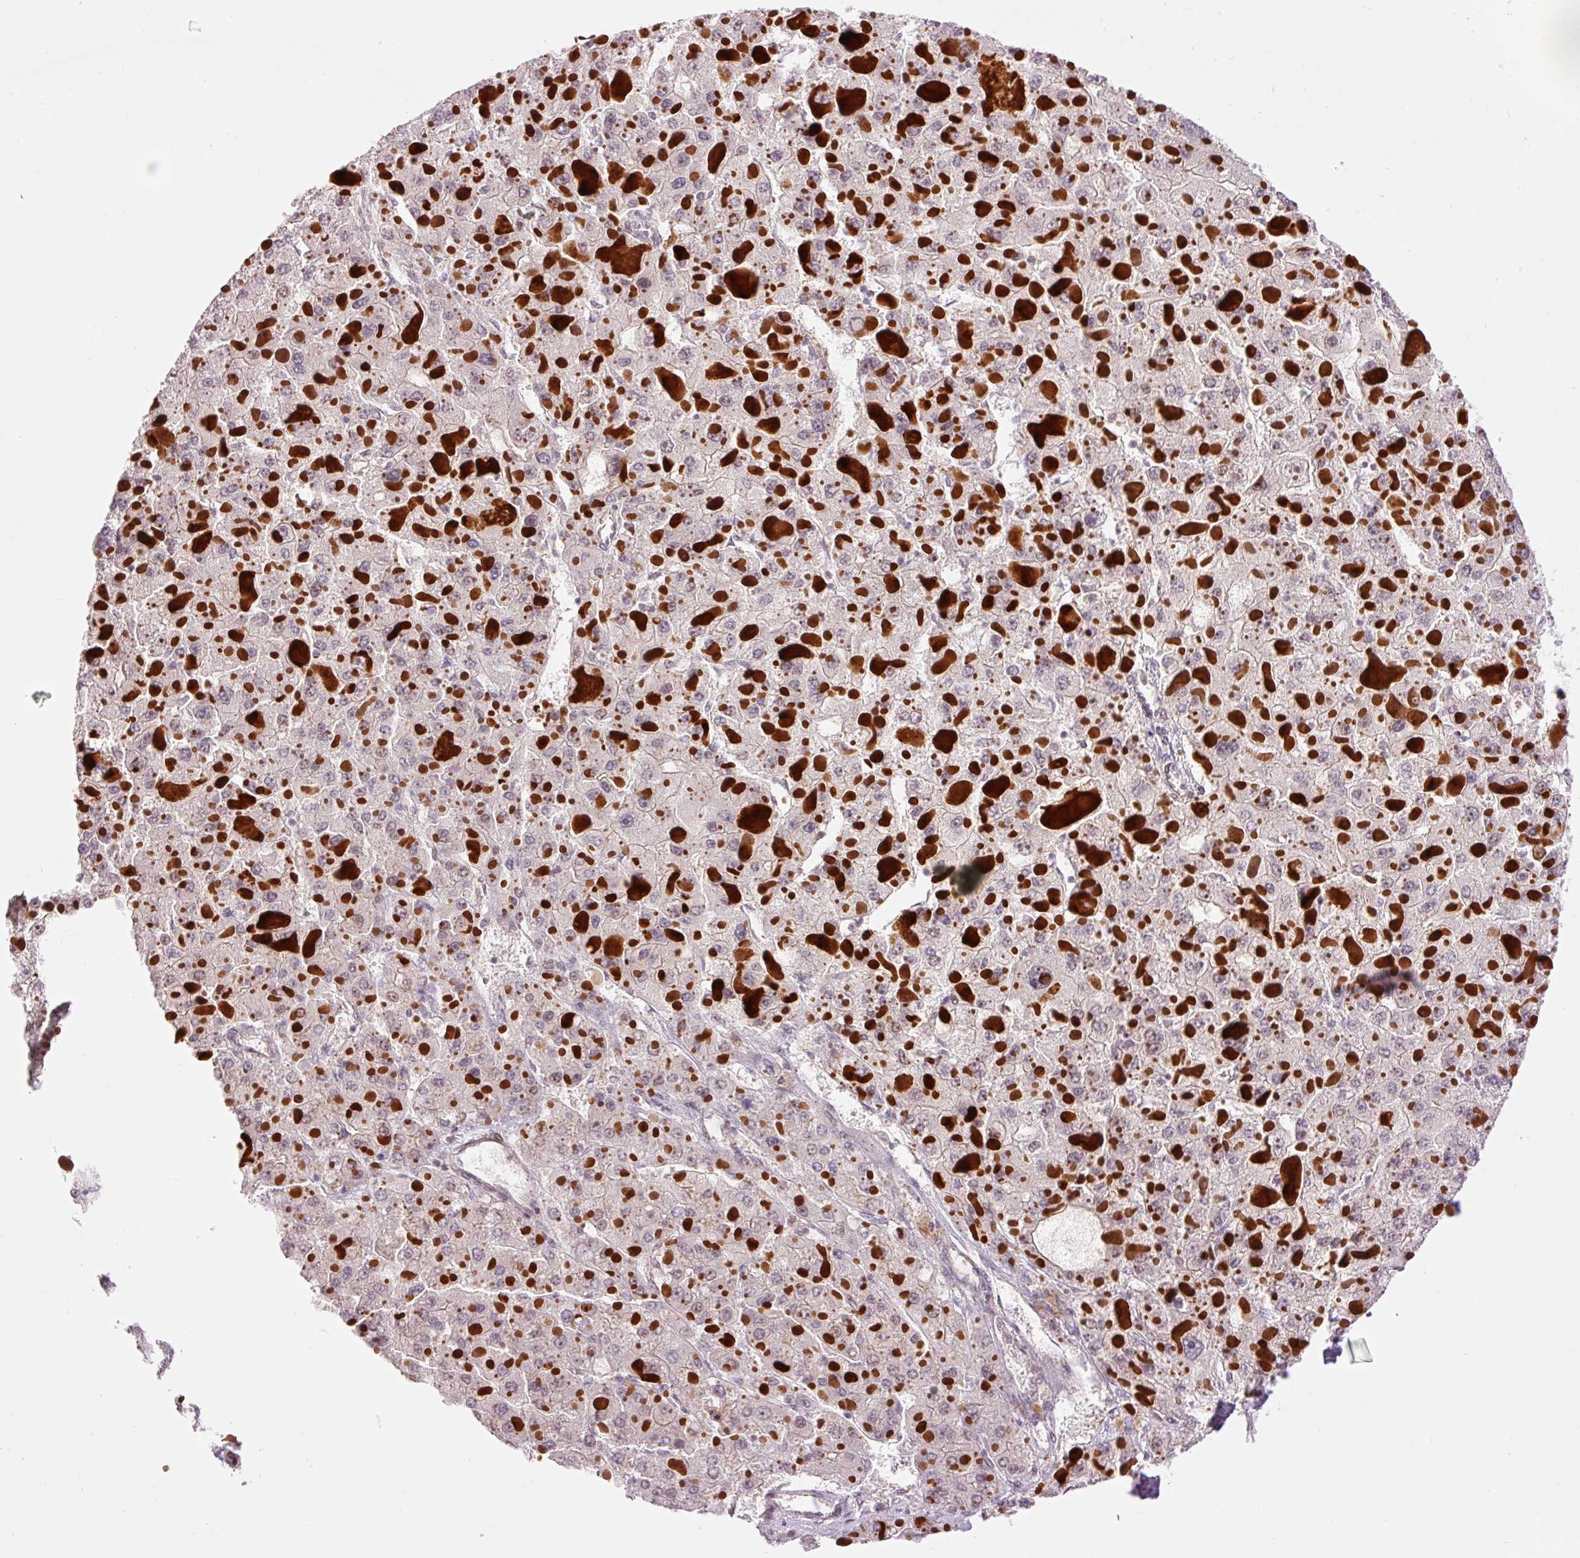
{"staining": {"intensity": "negative", "quantity": "none", "location": "none"}, "tissue": "liver cancer", "cell_type": "Tumor cells", "image_type": "cancer", "snomed": [{"axis": "morphology", "description": "Carcinoma, Hepatocellular, NOS"}, {"axis": "topography", "description": "Liver"}], "caption": "Immunohistochemical staining of human liver cancer shows no significant staining in tumor cells.", "gene": "HNF1A", "patient": {"sex": "female", "age": 73}}